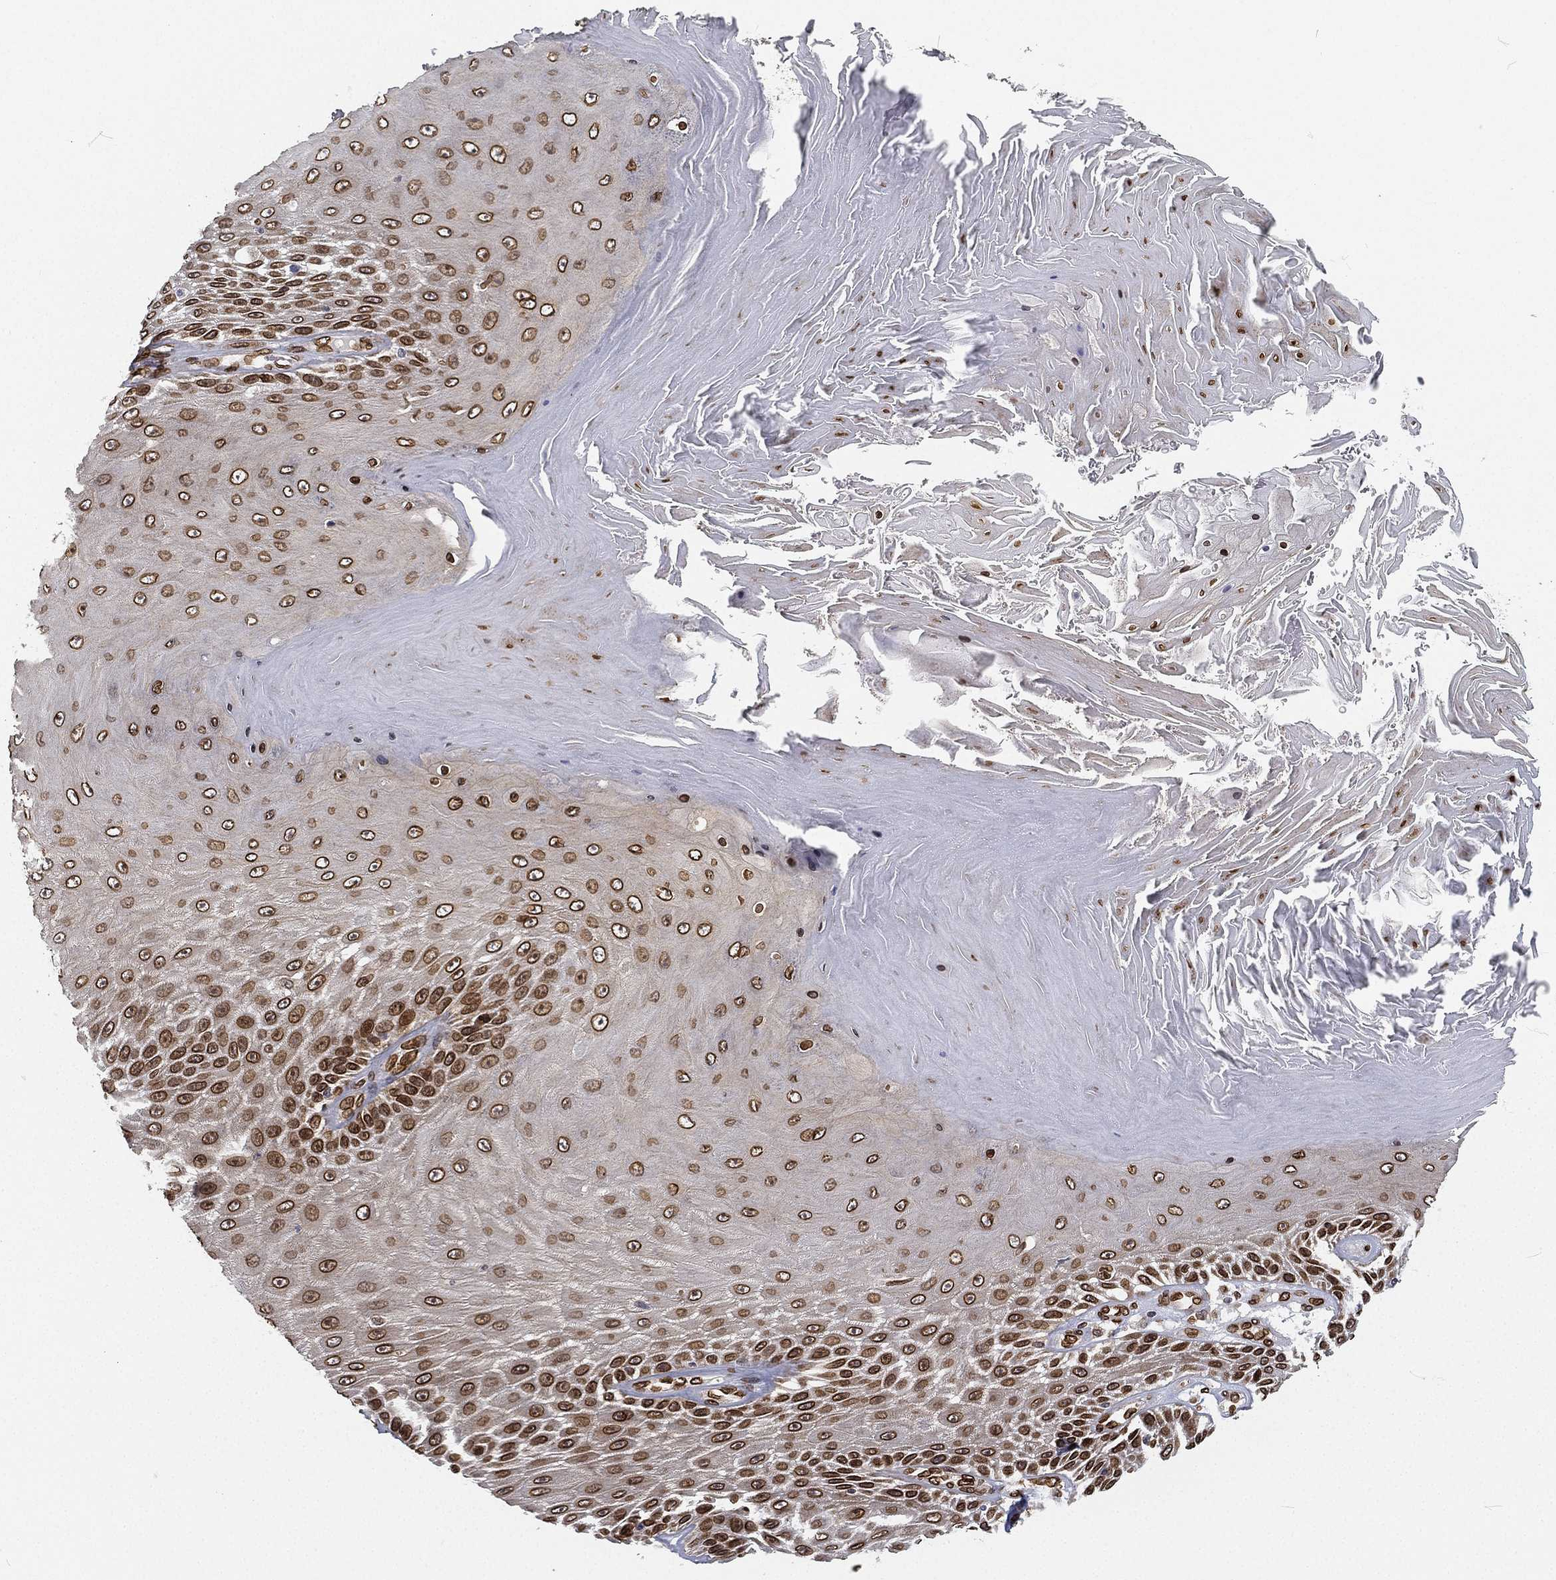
{"staining": {"intensity": "strong", "quantity": ">75%", "location": "cytoplasmic/membranous,nuclear"}, "tissue": "skin cancer", "cell_type": "Tumor cells", "image_type": "cancer", "snomed": [{"axis": "morphology", "description": "Squamous cell carcinoma, NOS"}, {"axis": "topography", "description": "Skin"}], "caption": "This is an image of immunohistochemistry (IHC) staining of squamous cell carcinoma (skin), which shows strong positivity in the cytoplasmic/membranous and nuclear of tumor cells.", "gene": "PALB2", "patient": {"sex": "male", "age": 62}}